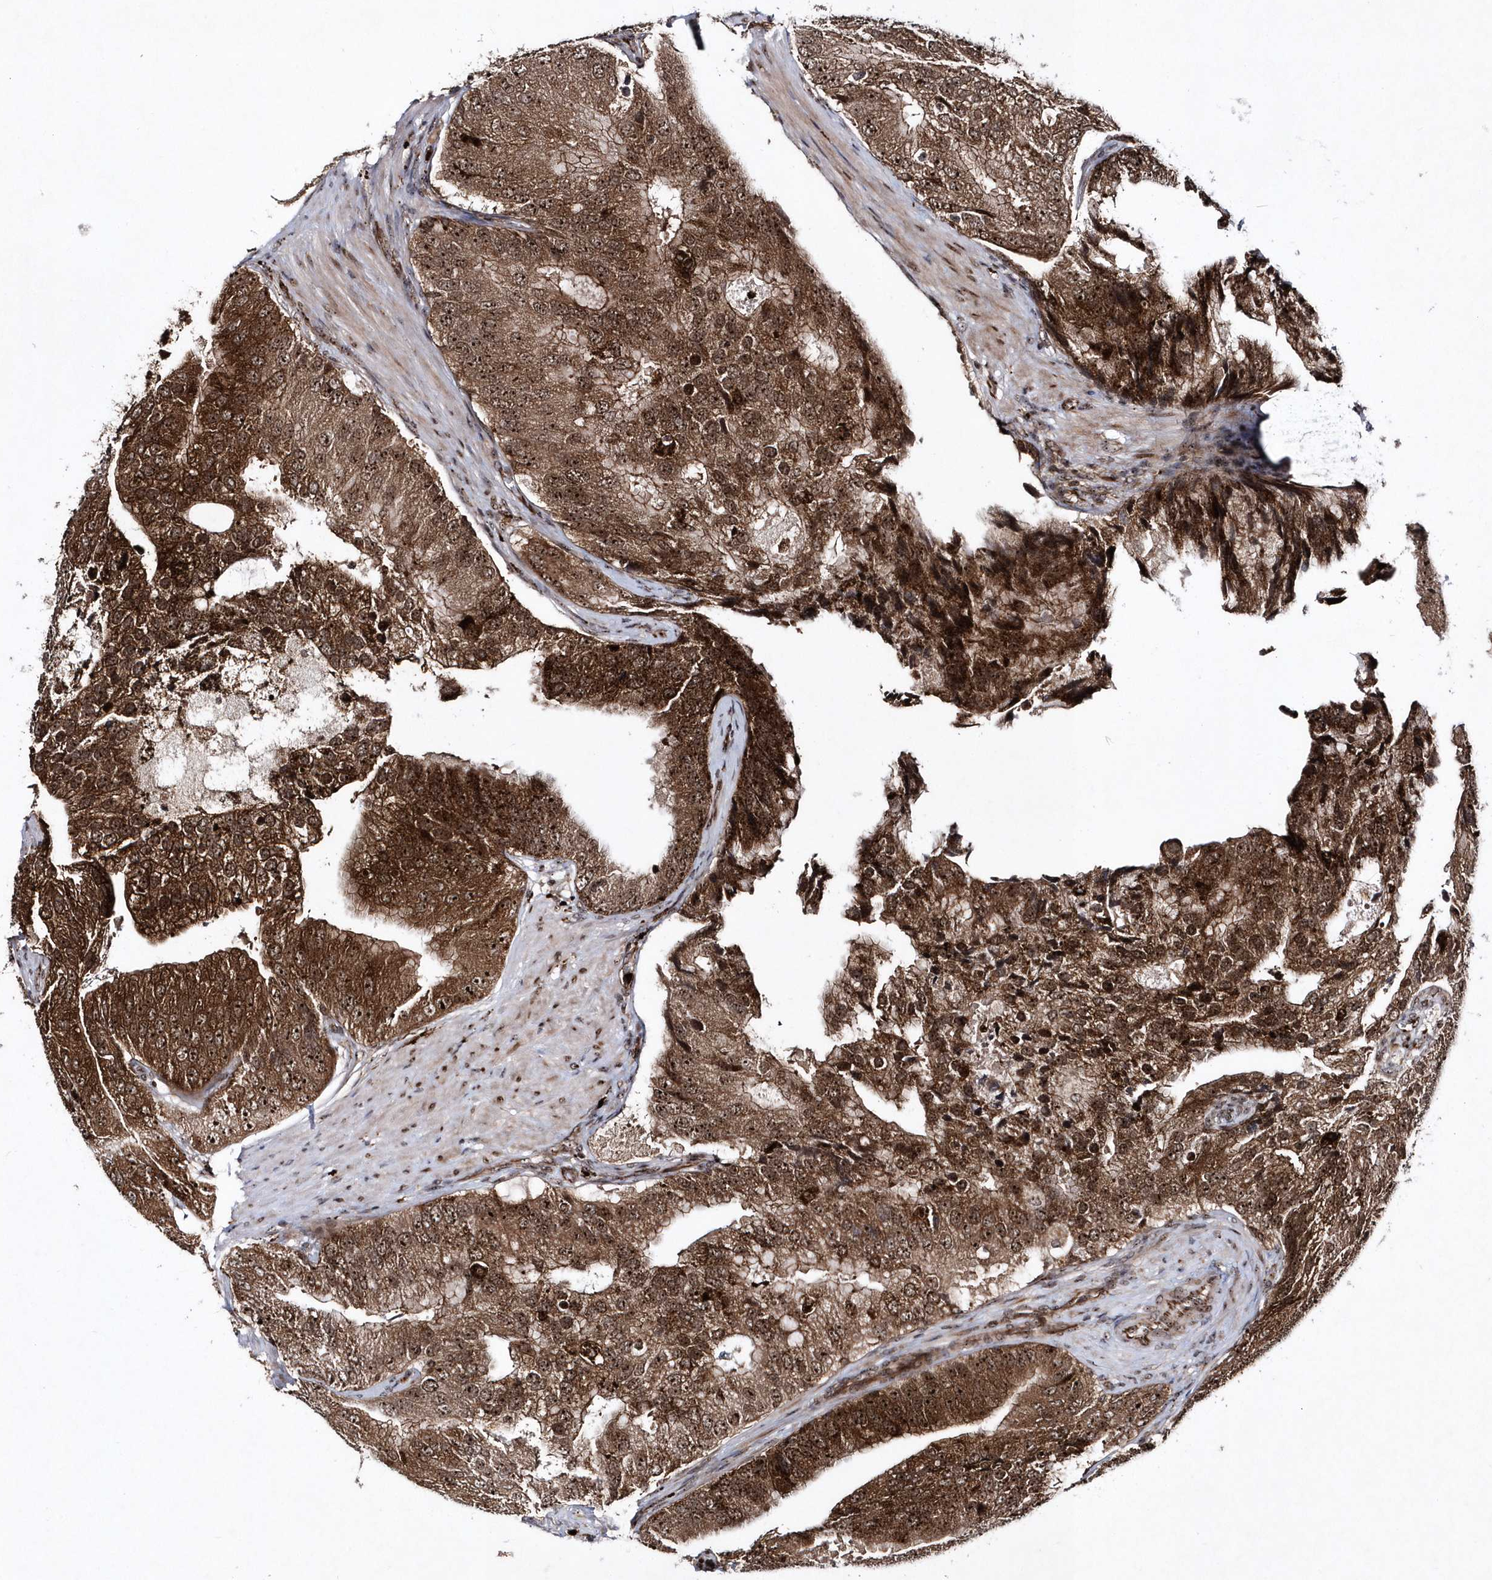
{"staining": {"intensity": "strong", "quantity": ">75%", "location": "cytoplasmic/membranous,nuclear"}, "tissue": "prostate cancer", "cell_type": "Tumor cells", "image_type": "cancer", "snomed": [{"axis": "morphology", "description": "Adenocarcinoma, High grade"}, {"axis": "topography", "description": "Prostate"}], "caption": "This is an image of immunohistochemistry staining of prostate high-grade adenocarcinoma, which shows strong positivity in the cytoplasmic/membranous and nuclear of tumor cells.", "gene": "SOWAHB", "patient": {"sex": "male", "age": 70}}